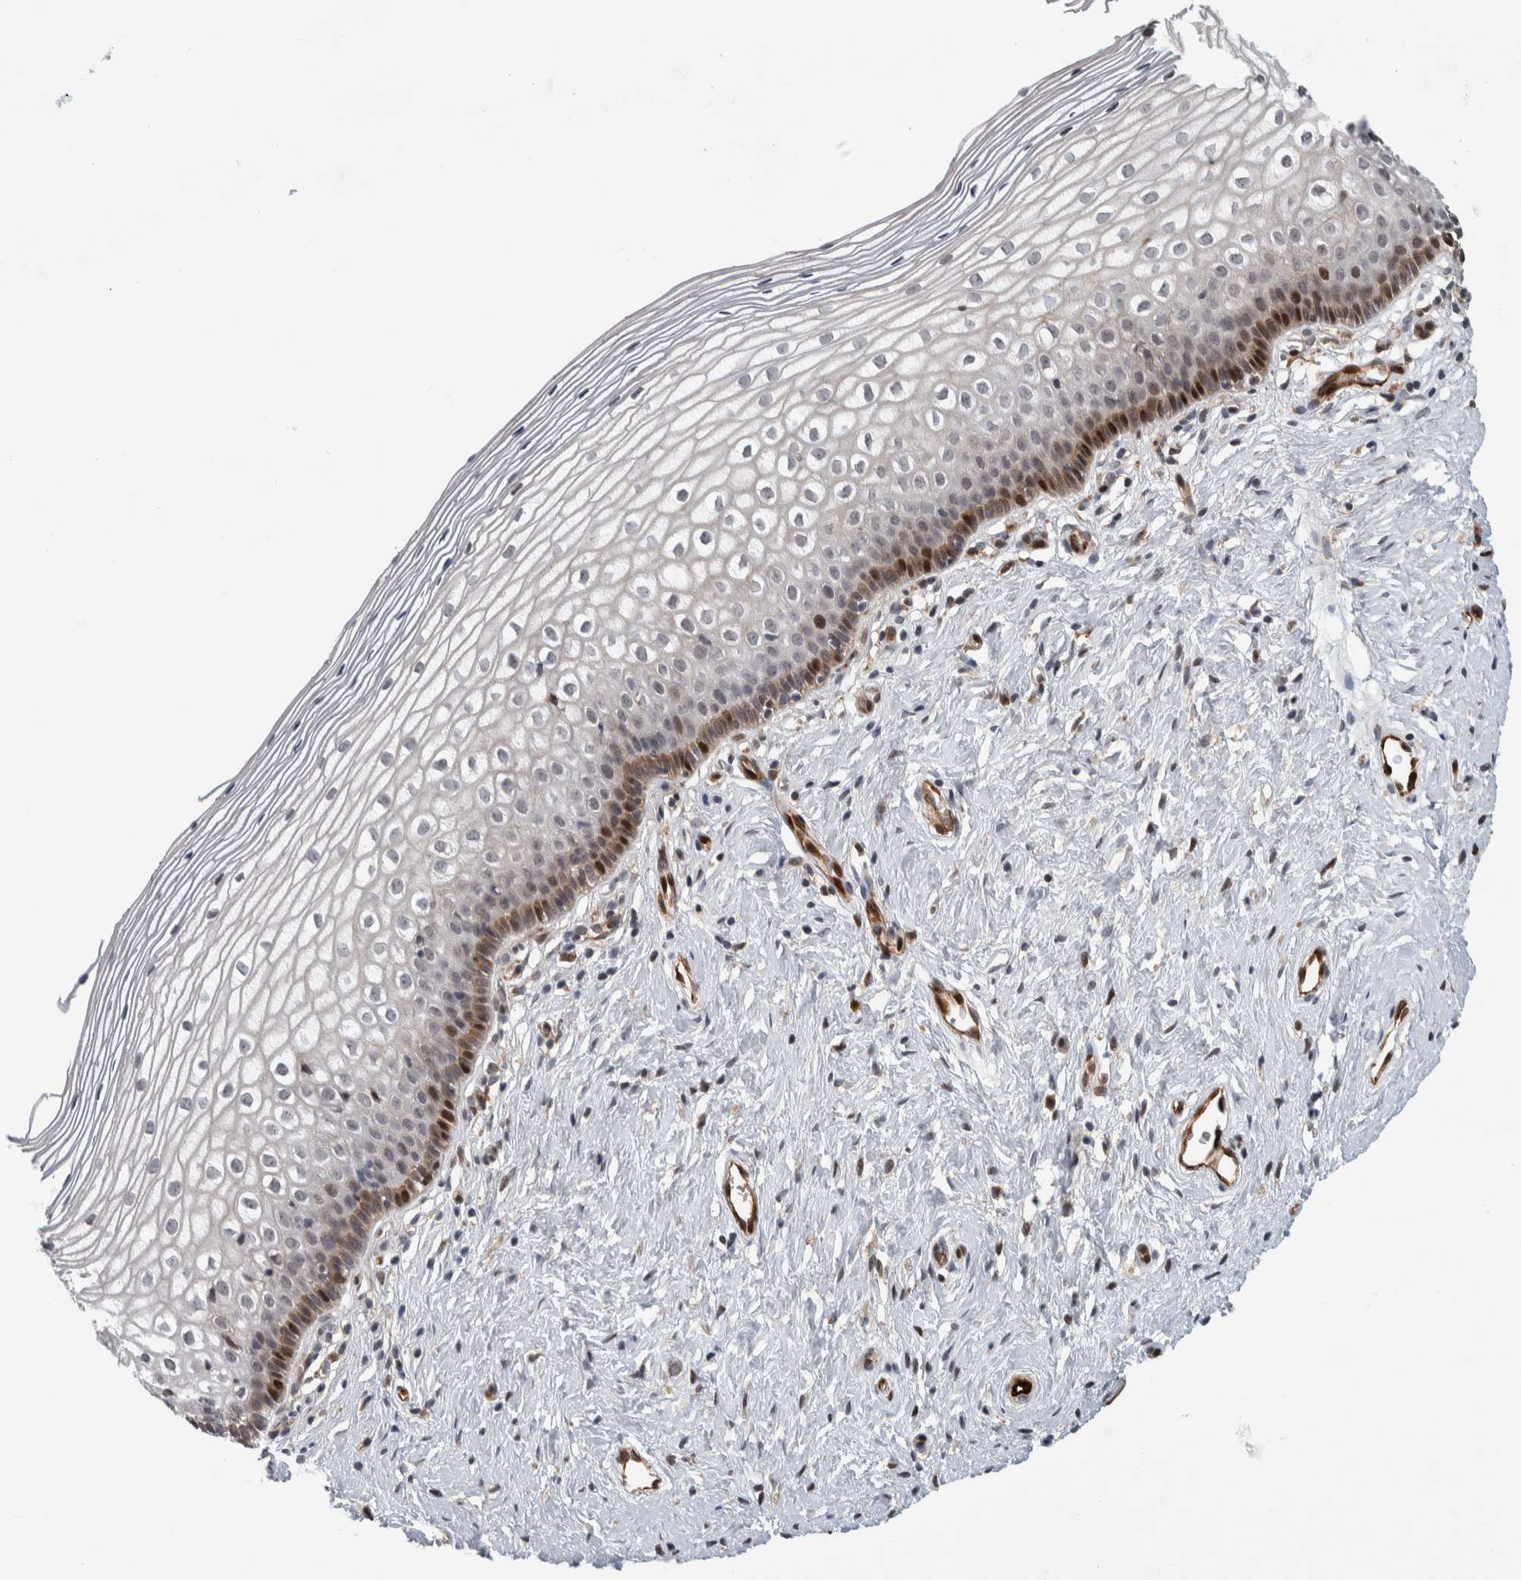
{"staining": {"intensity": "strong", "quantity": "<25%", "location": "cytoplasmic/membranous,nuclear"}, "tissue": "cervix", "cell_type": "Squamous epithelial cells", "image_type": "normal", "snomed": [{"axis": "morphology", "description": "Normal tissue, NOS"}, {"axis": "topography", "description": "Cervix"}], "caption": "Squamous epithelial cells exhibit medium levels of strong cytoplasmic/membranous,nuclear positivity in approximately <25% of cells in benign human cervix.", "gene": "MSL1", "patient": {"sex": "female", "age": 27}}